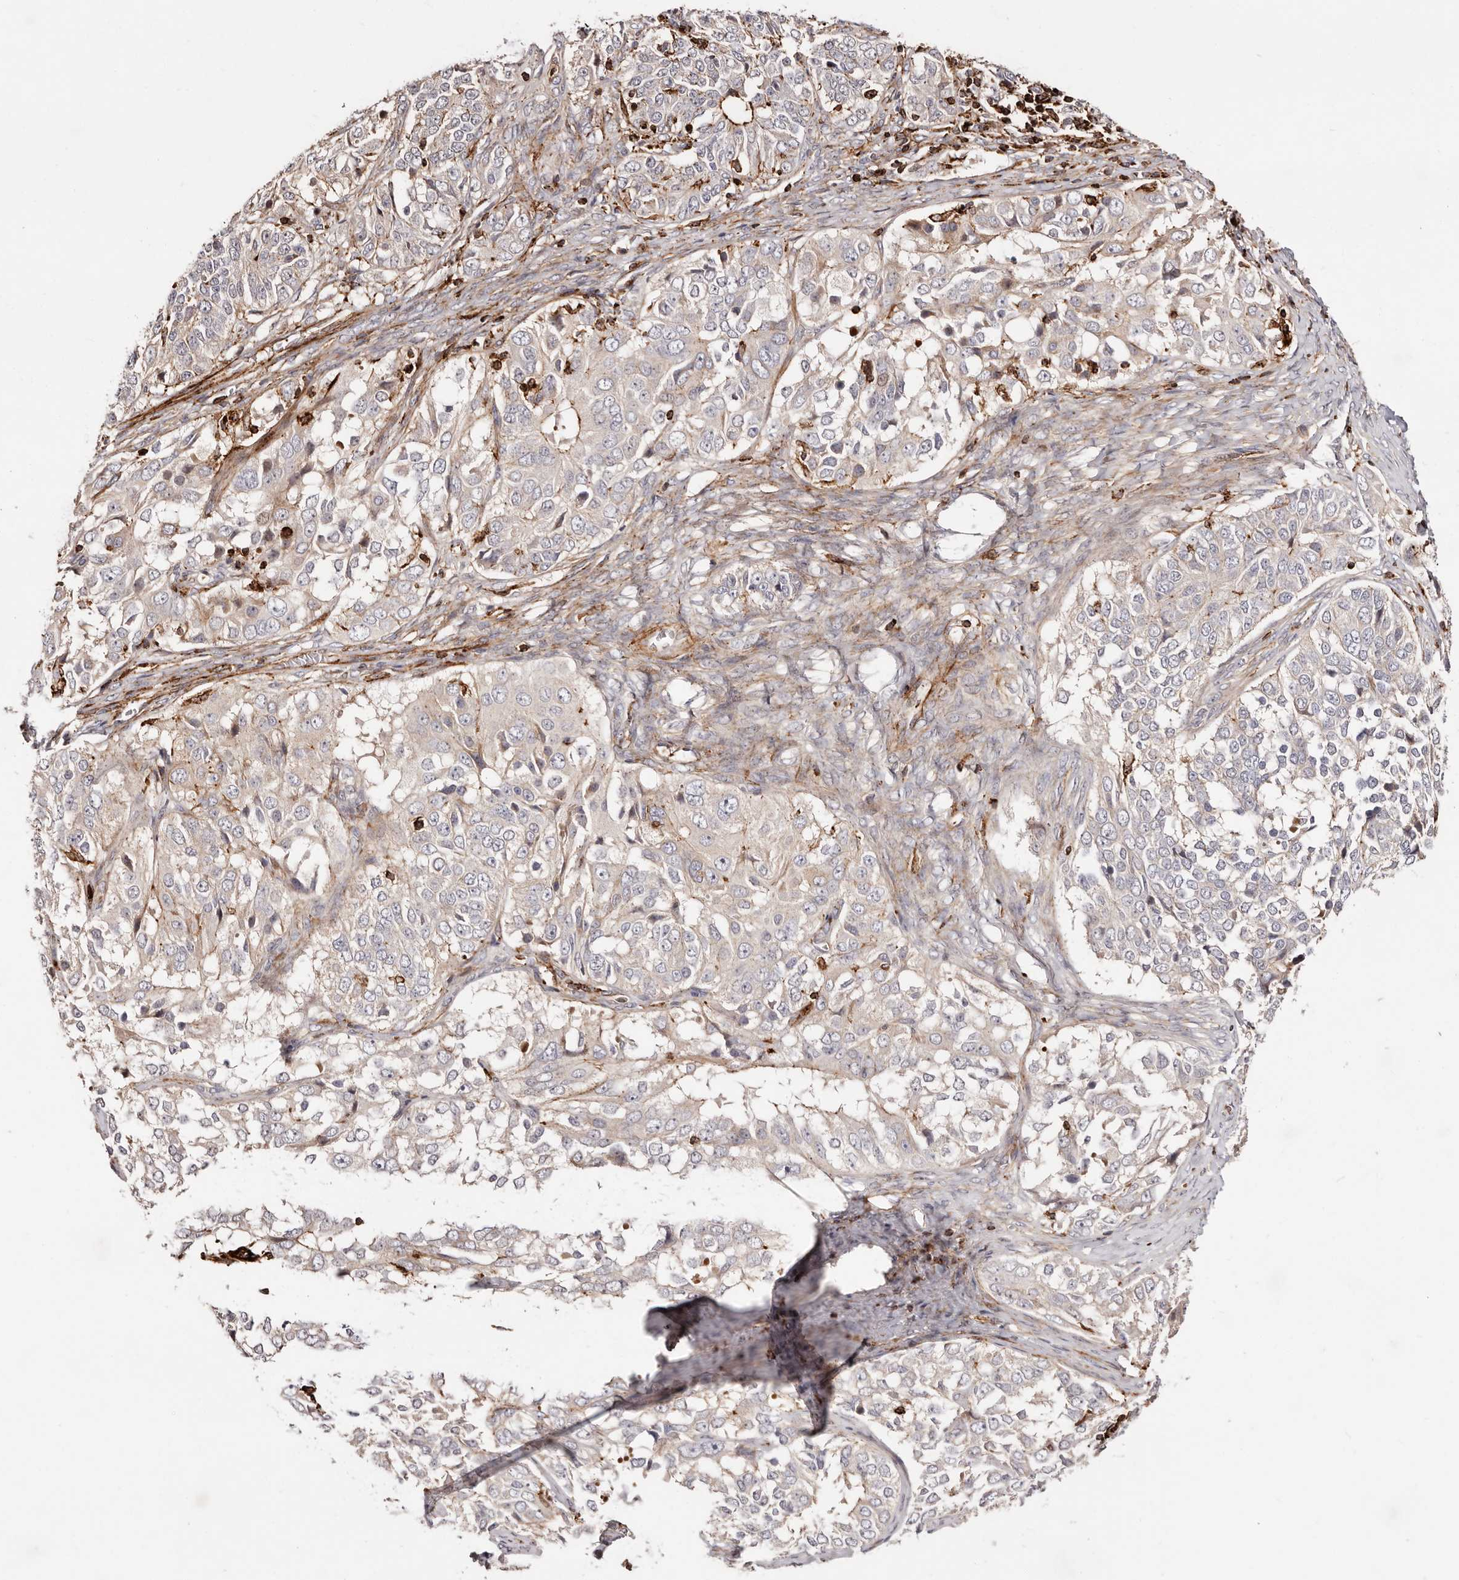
{"staining": {"intensity": "weak", "quantity": "<25%", "location": "cytoplasmic/membranous"}, "tissue": "ovarian cancer", "cell_type": "Tumor cells", "image_type": "cancer", "snomed": [{"axis": "morphology", "description": "Carcinoma, endometroid"}, {"axis": "topography", "description": "Ovary"}], "caption": "Protein analysis of ovarian cancer (endometroid carcinoma) displays no significant expression in tumor cells. (DAB (3,3'-diaminobenzidine) immunohistochemistry, high magnification).", "gene": "PTPN22", "patient": {"sex": "female", "age": 51}}